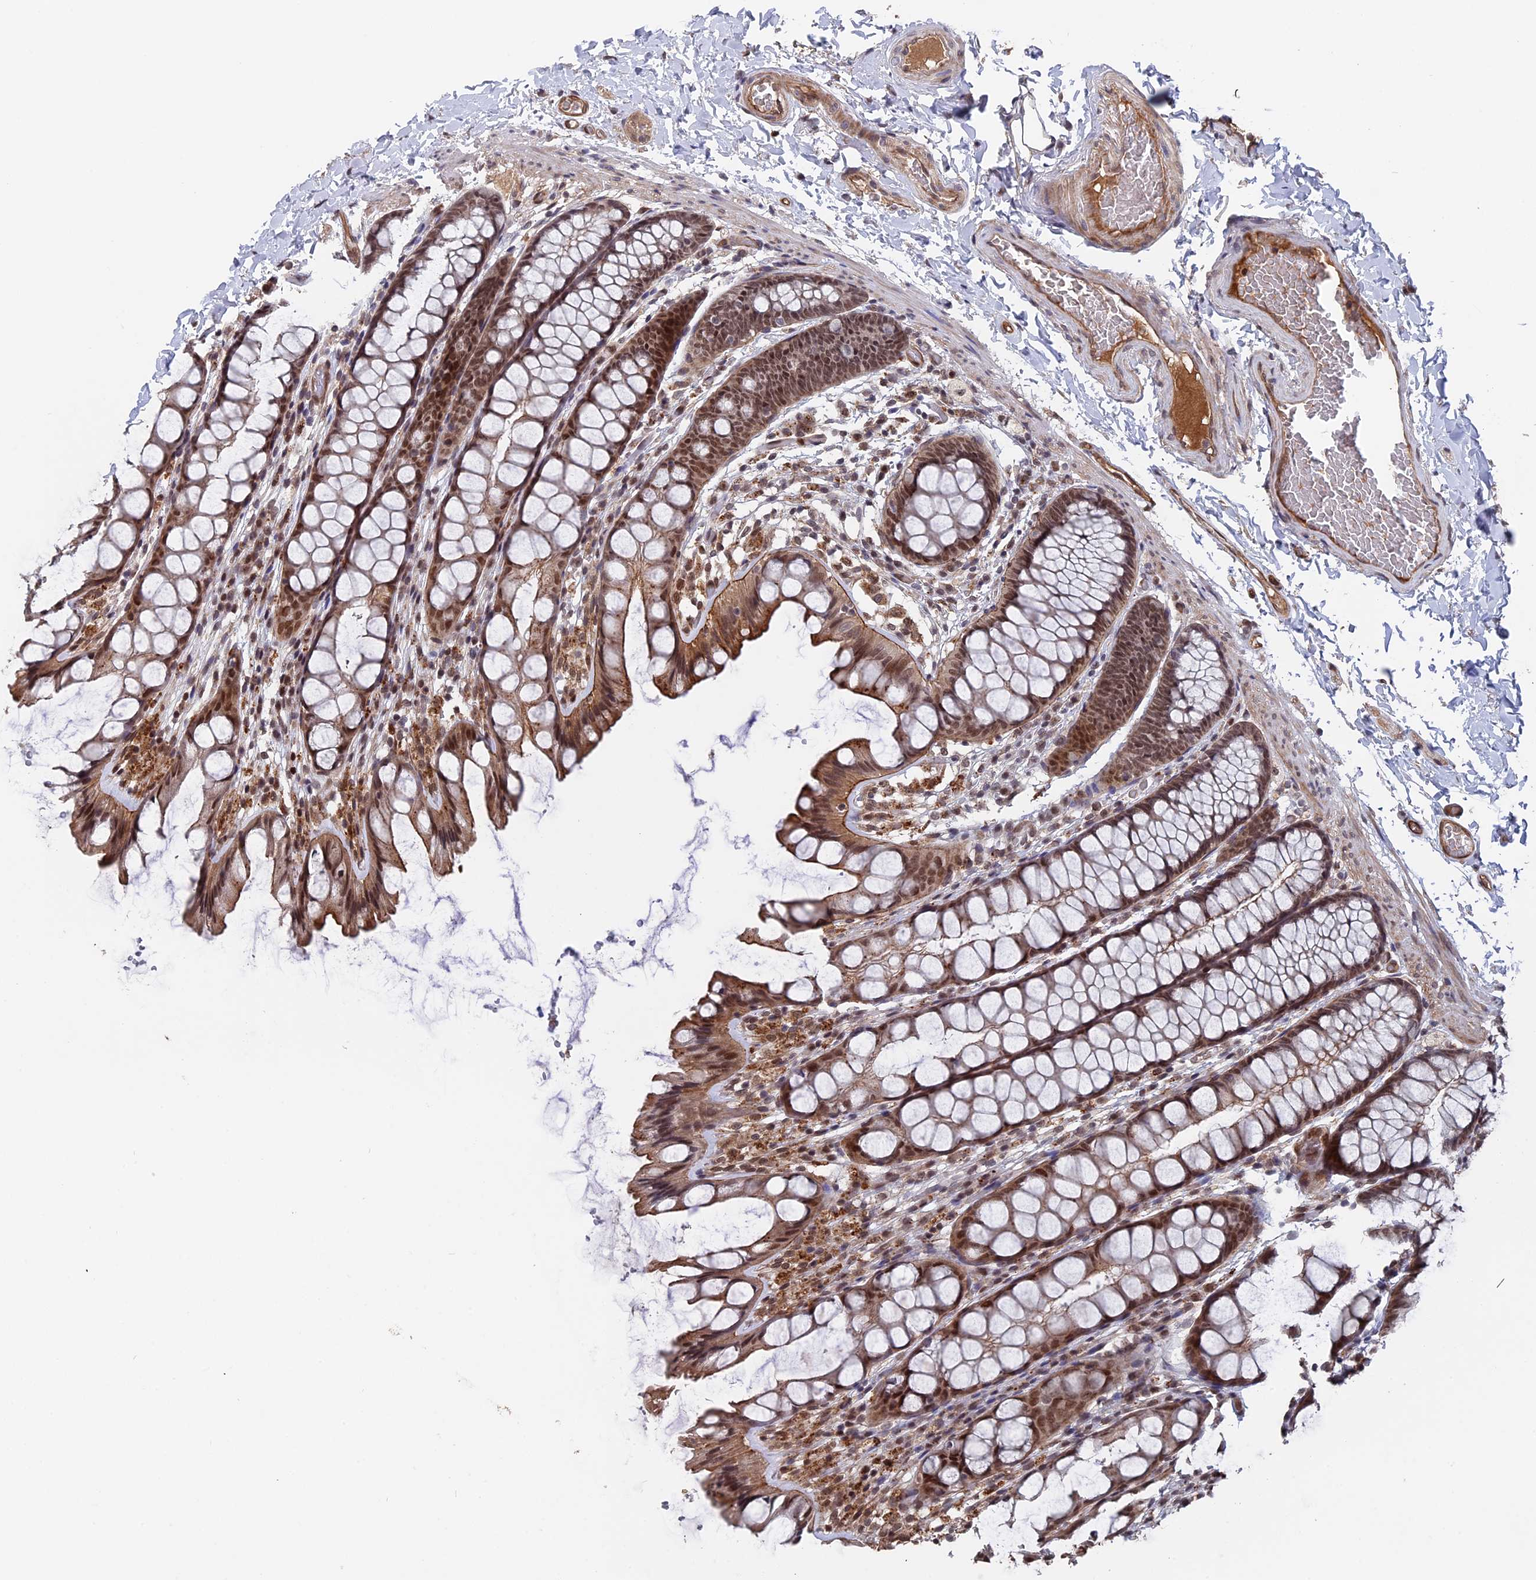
{"staining": {"intensity": "moderate", "quantity": ">75%", "location": "nuclear"}, "tissue": "colon", "cell_type": "Endothelial cells", "image_type": "normal", "snomed": [{"axis": "morphology", "description": "Normal tissue, NOS"}, {"axis": "topography", "description": "Colon"}], "caption": "A high-resolution histopathology image shows IHC staining of benign colon, which reveals moderate nuclear positivity in about >75% of endothelial cells.", "gene": "NOSIP", "patient": {"sex": "male", "age": 47}}